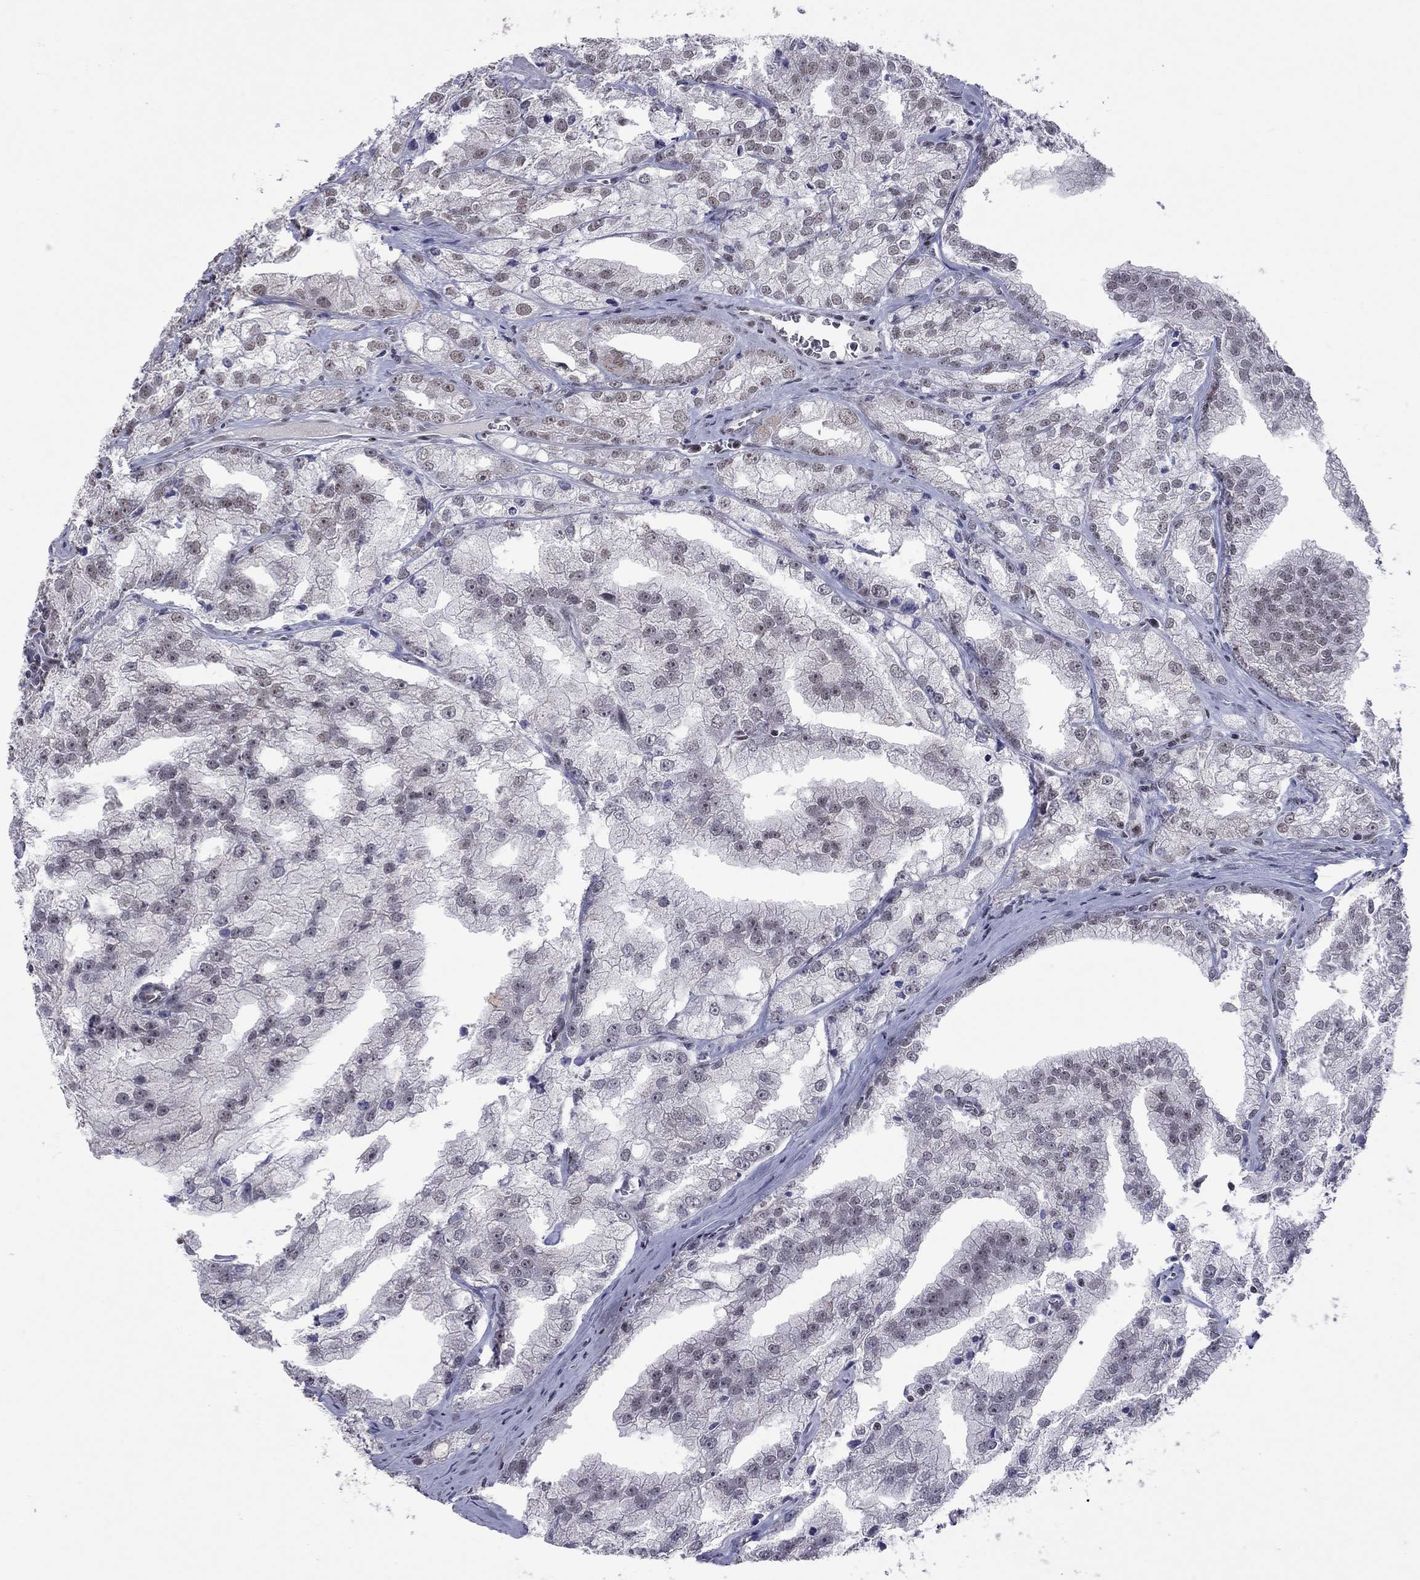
{"staining": {"intensity": "weak", "quantity": "<25%", "location": "nuclear"}, "tissue": "prostate cancer", "cell_type": "Tumor cells", "image_type": "cancer", "snomed": [{"axis": "morphology", "description": "Adenocarcinoma, NOS"}, {"axis": "topography", "description": "Prostate"}], "caption": "Prostate adenocarcinoma stained for a protein using immunohistochemistry reveals no staining tumor cells.", "gene": "TAF9", "patient": {"sex": "male", "age": 70}}